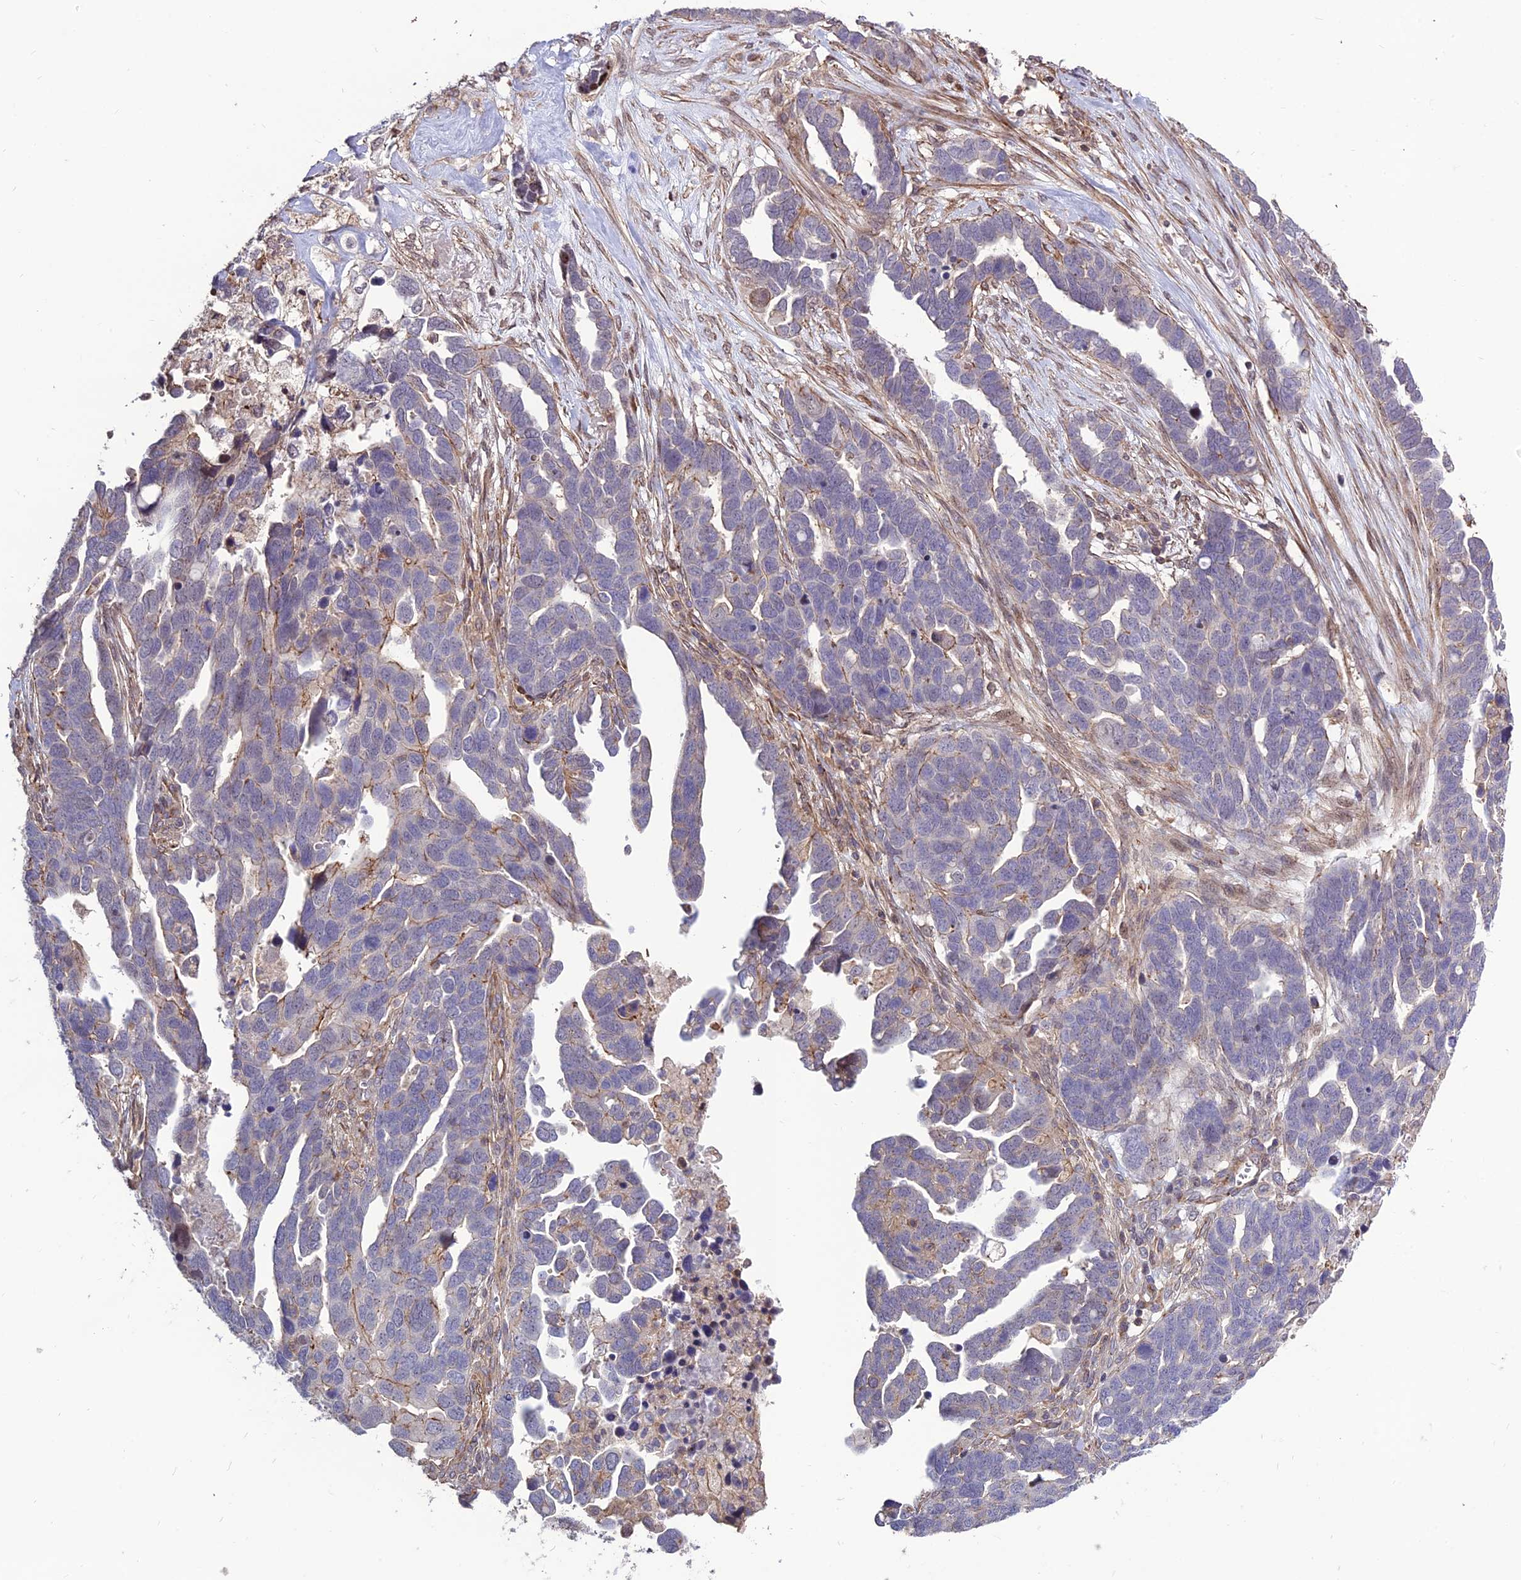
{"staining": {"intensity": "moderate", "quantity": "<25%", "location": "cytoplasmic/membranous"}, "tissue": "ovarian cancer", "cell_type": "Tumor cells", "image_type": "cancer", "snomed": [{"axis": "morphology", "description": "Cystadenocarcinoma, serous, NOS"}, {"axis": "topography", "description": "Ovary"}], "caption": "There is low levels of moderate cytoplasmic/membranous staining in tumor cells of ovarian cancer (serous cystadenocarcinoma), as demonstrated by immunohistochemical staining (brown color).", "gene": "TSPYL2", "patient": {"sex": "female", "age": 54}}